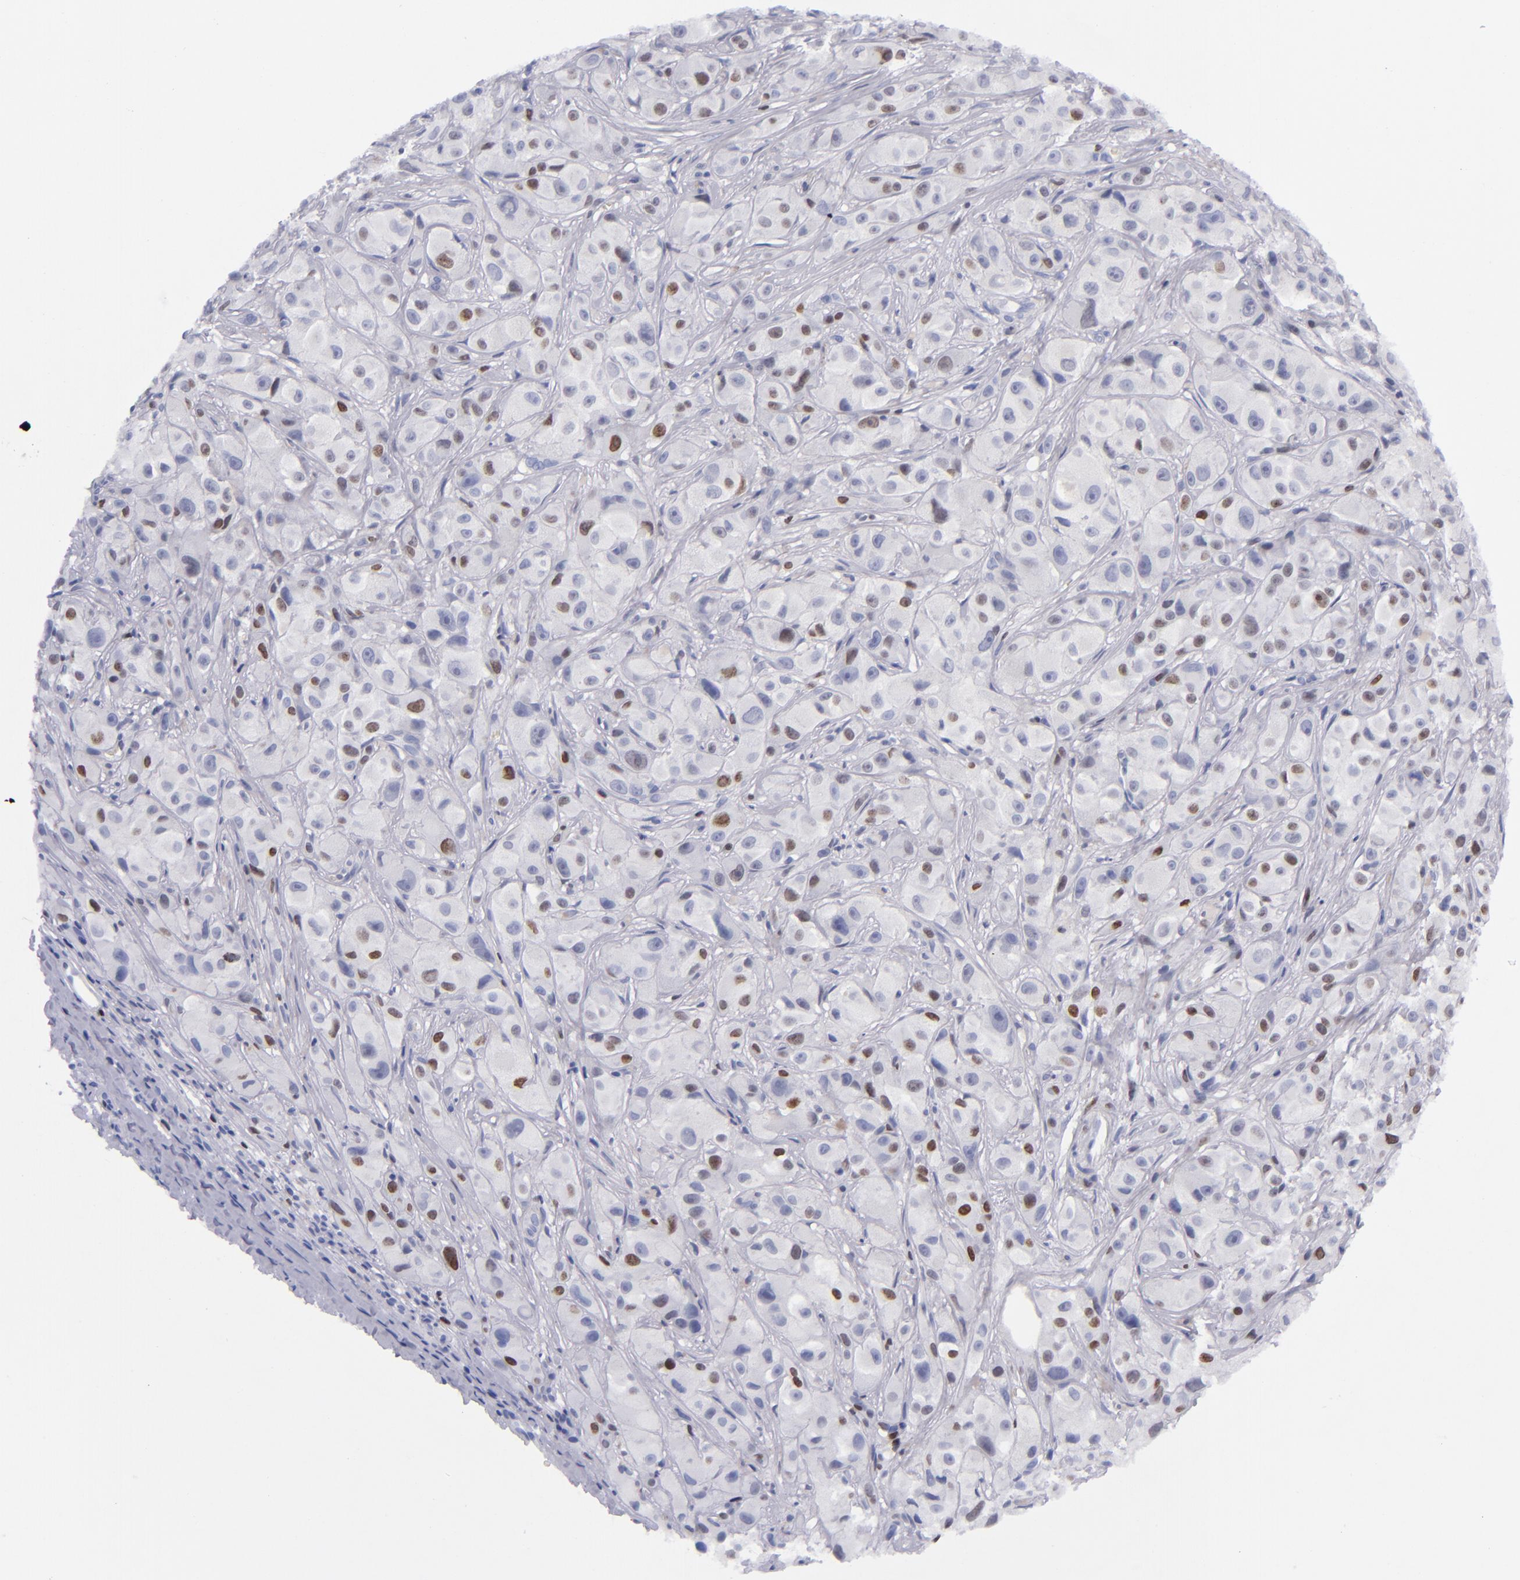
{"staining": {"intensity": "strong", "quantity": "<25%", "location": "nuclear"}, "tissue": "melanoma", "cell_type": "Tumor cells", "image_type": "cancer", "snomed": [{"axis": "morphology", "description": "Malignant melanoma, NOS"}, {"axis": "topography", "description": "Skin"}], "caption": "The histopathology image reveals a brown stain indicating the presence of a protein in the nuclear of tumor cells in malignant melanoma. (Brightfield microscopy of DAB IHC at high magnification).", "gene": "MCM7", "patient": {"sex": "male", "age": 56}}